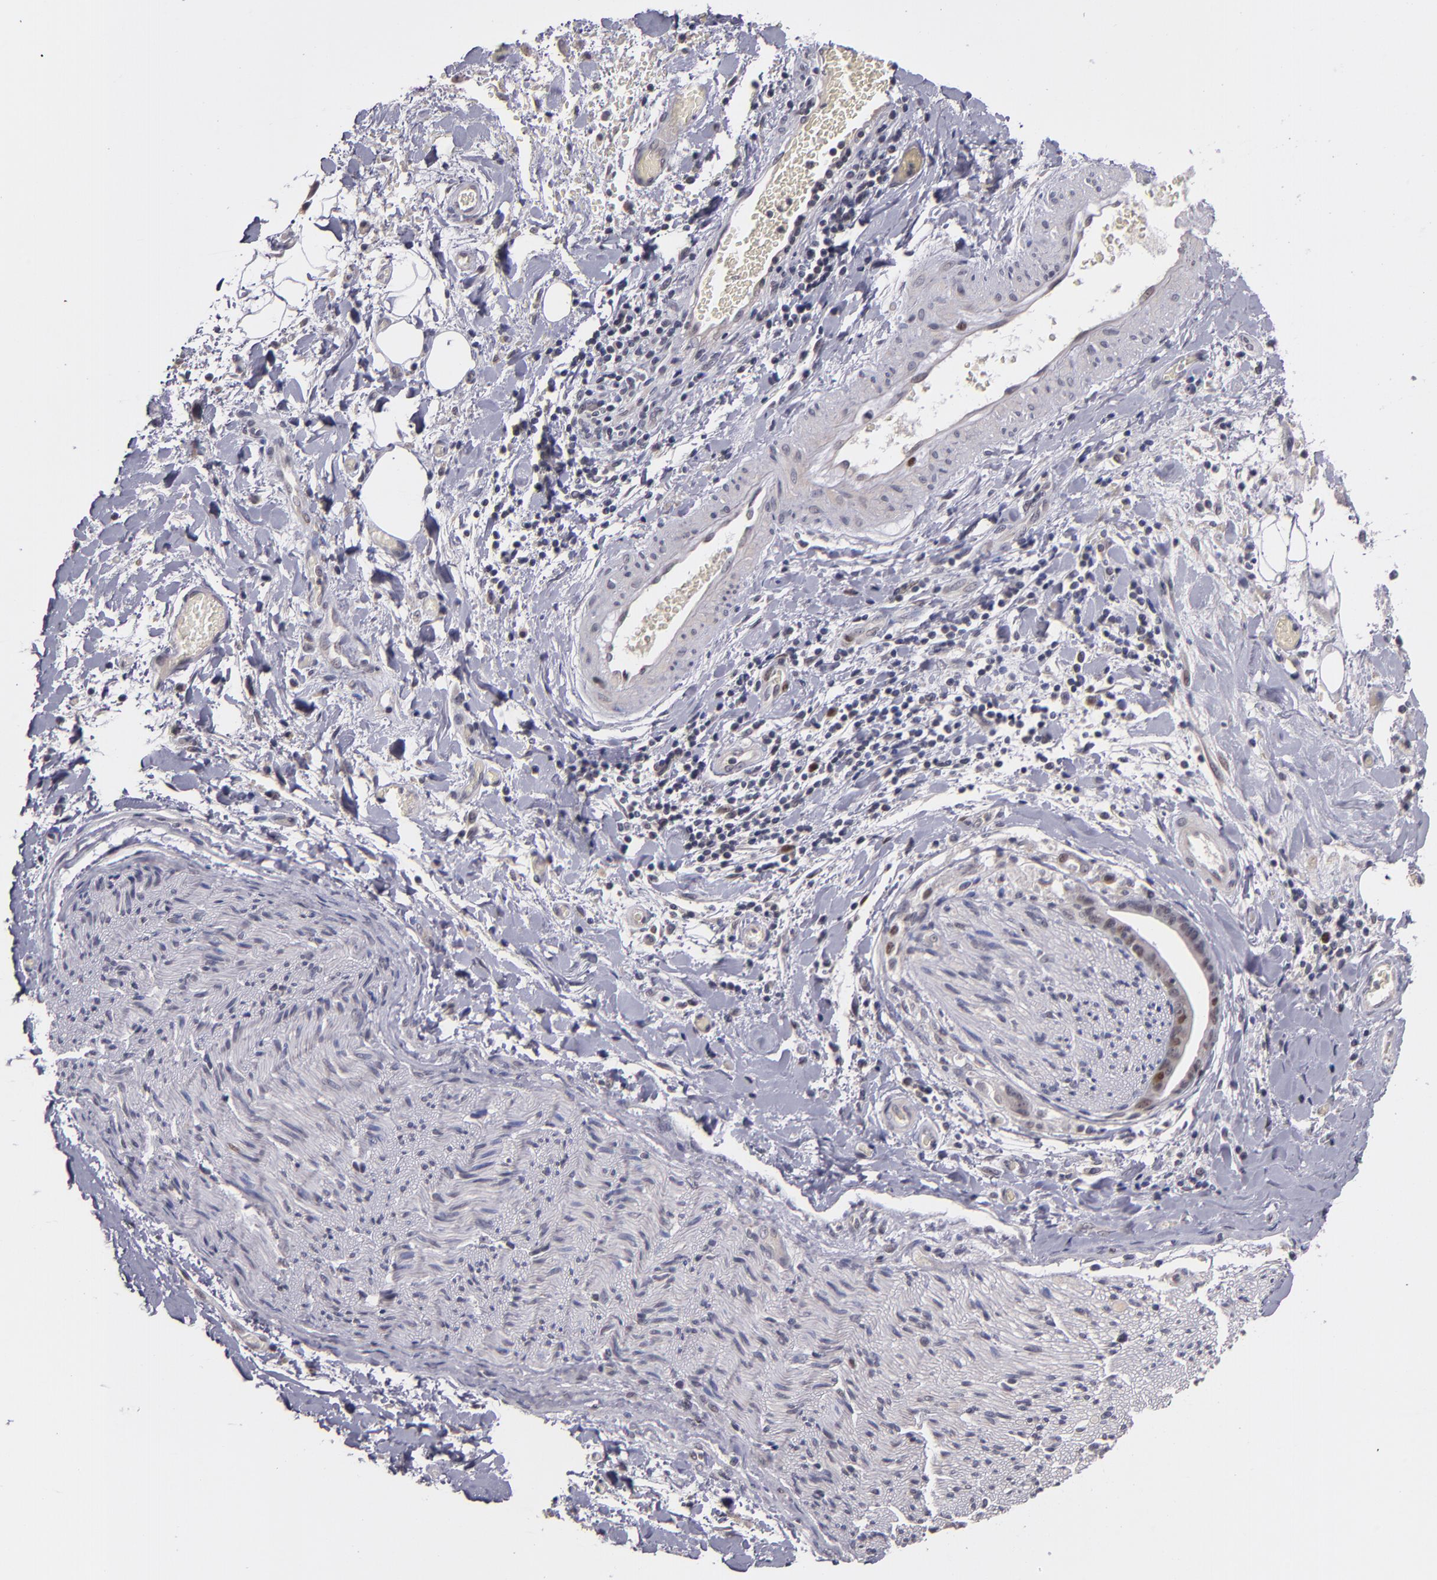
{"staining": {"intensity": "weak", "quantity": "<25%", "location": "nuclear"}, "tissue": "liver cancer", "cell_type": "Tumor cells", "image_type": "cancer", "snomed": [{"axis": "morphology", "description": "Cholangiocarcinoma"}, {"axis": "topography", "description": "Liver"}], "caption": "IHC micrograph of human liver cholangiocarcinoma stained for a protein (brown), which displays no positivity in tumor cells.", "gene": "CDC7", "patient": {"sex": "male", "age": 58}}